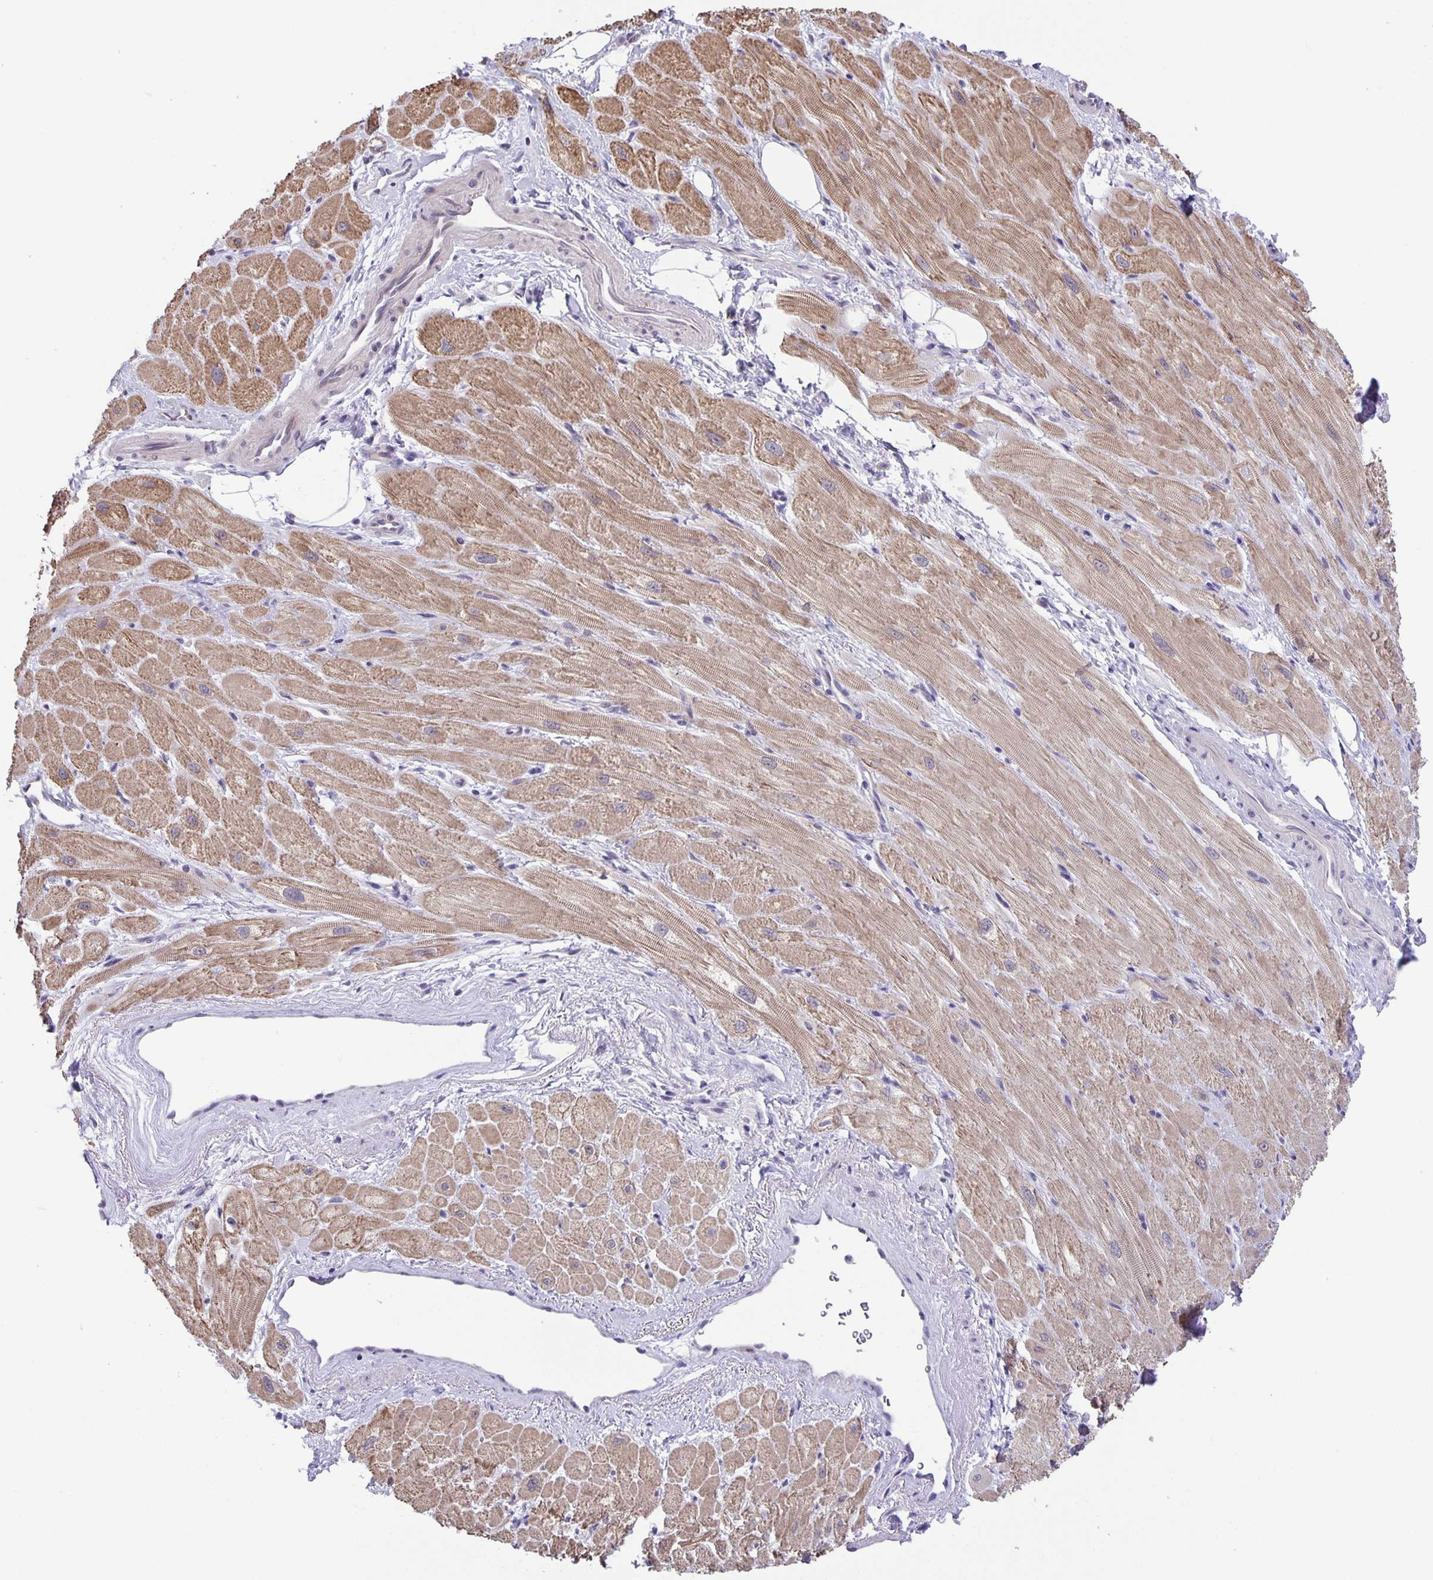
{"staining": {"intensity": "moderate", "quantity": ">75%", "location": "cytoplasmic/membranous"}, "tissue": "heart muscle", "cell_type": "Cardiomyocytes", "image_type": "normal", "snomed": [{"axis": "morphology", "description": "Normal tissue, NOS"}, {"axis": "topography", "description": "Heart"}], "caption": "Heart muscle stained with immunohistochemistry displays moderate cytoplasmic/membranous staining in approximately >75% of cardiomyocytes.", "gene": "PHRF1", "patient": {"sex": "male", "age": 62}}